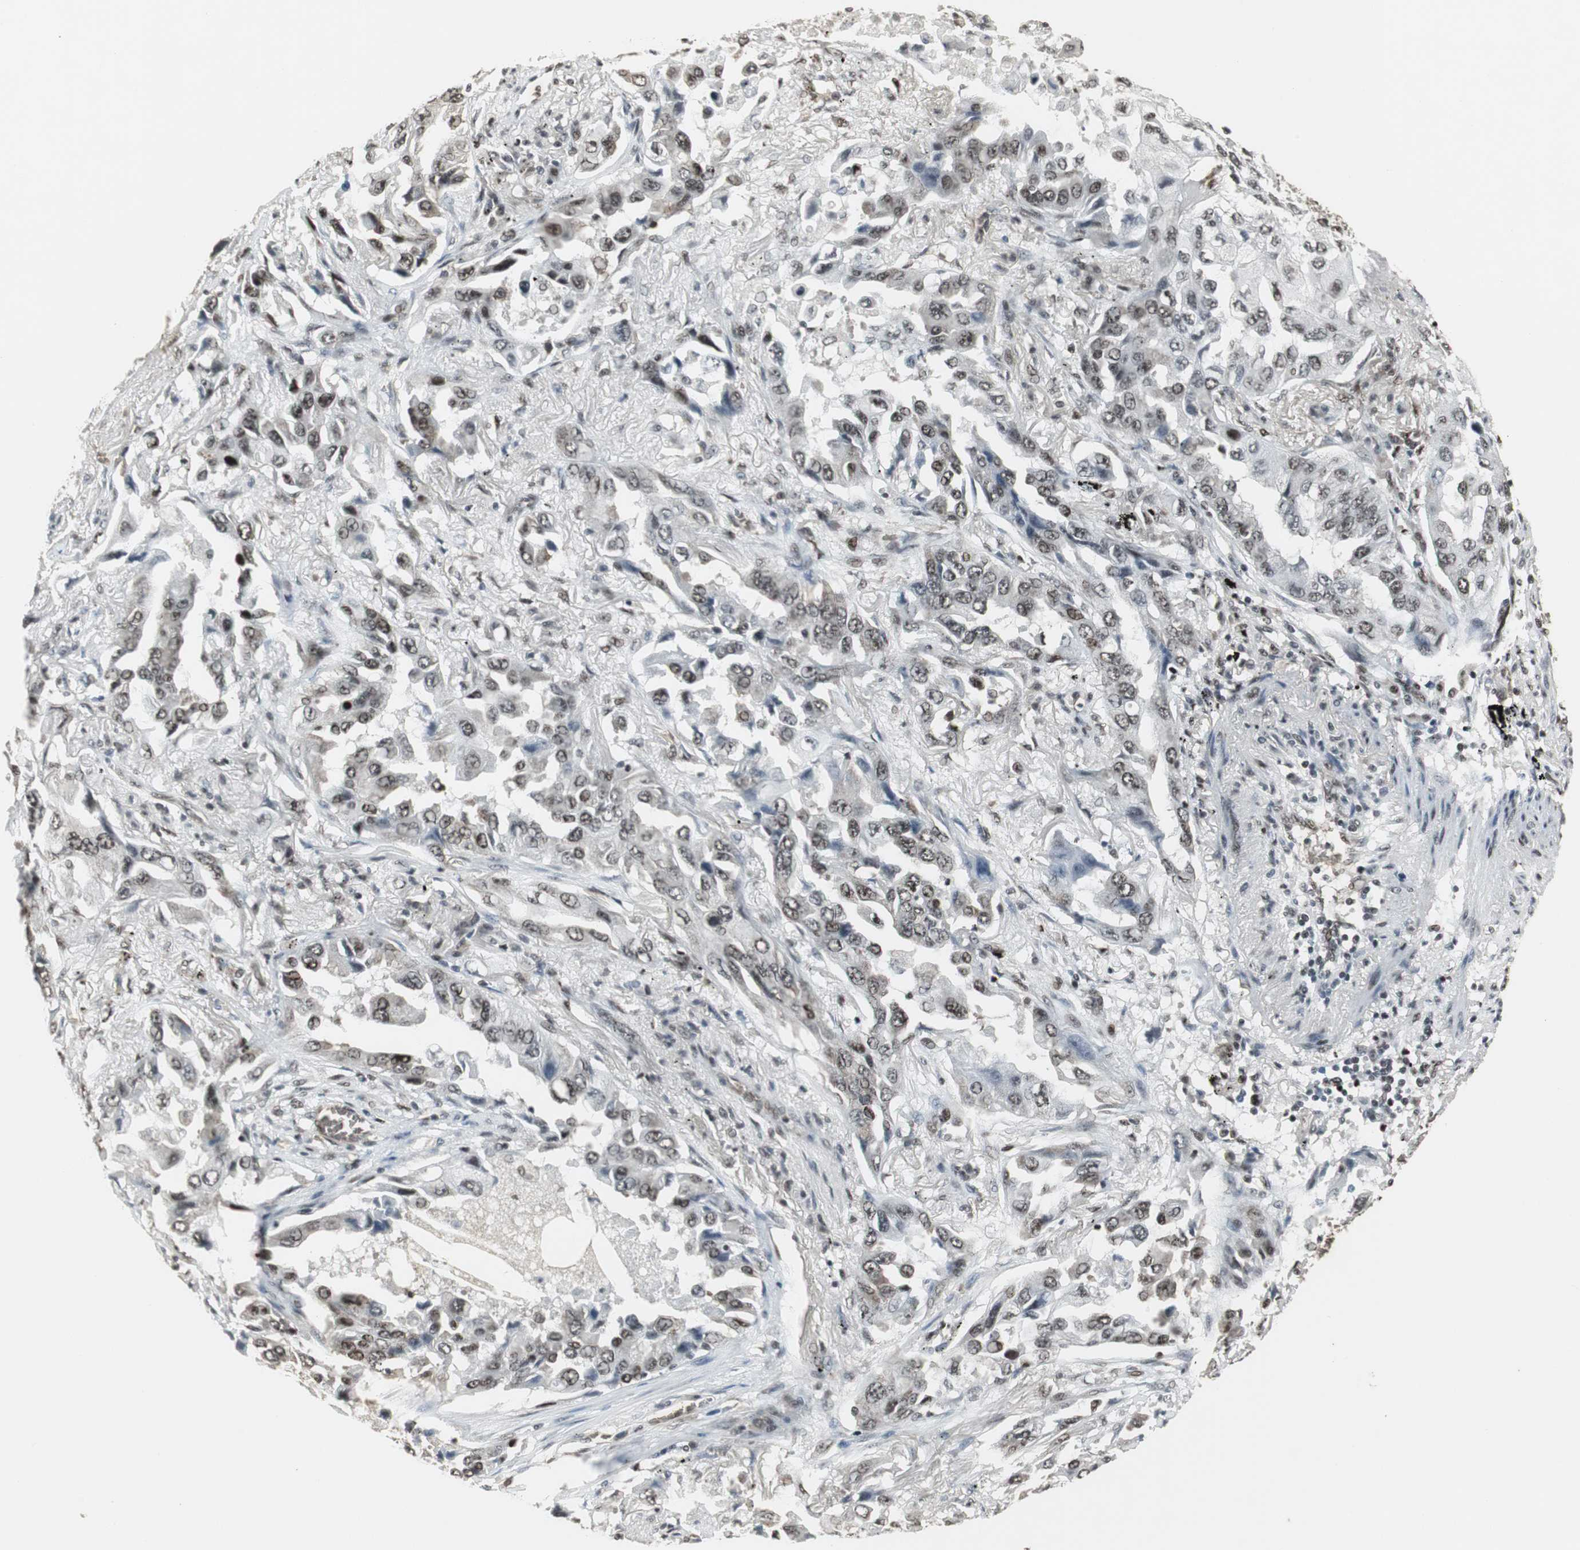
{"staining": {"intensity": "moderate", "quantity": ">75%", "location": "nuclear"}, "tissue": "lung cancer", "cell_type": "Tumor cells", "image_type": "cancer", "snomed": [{"axis": "morphology", "description": "Adenocarcinoma, NOS"}, {"axis": "topography", "description": "Lung"}], "caption": "Immunohistochemical staining of human lung adenocarcinoma displays medium levels of moderate nuclear protein expression in about >75% of tumor cells.", "gene": "TAF5", "patient": {"sex": "female", "age": 65}}